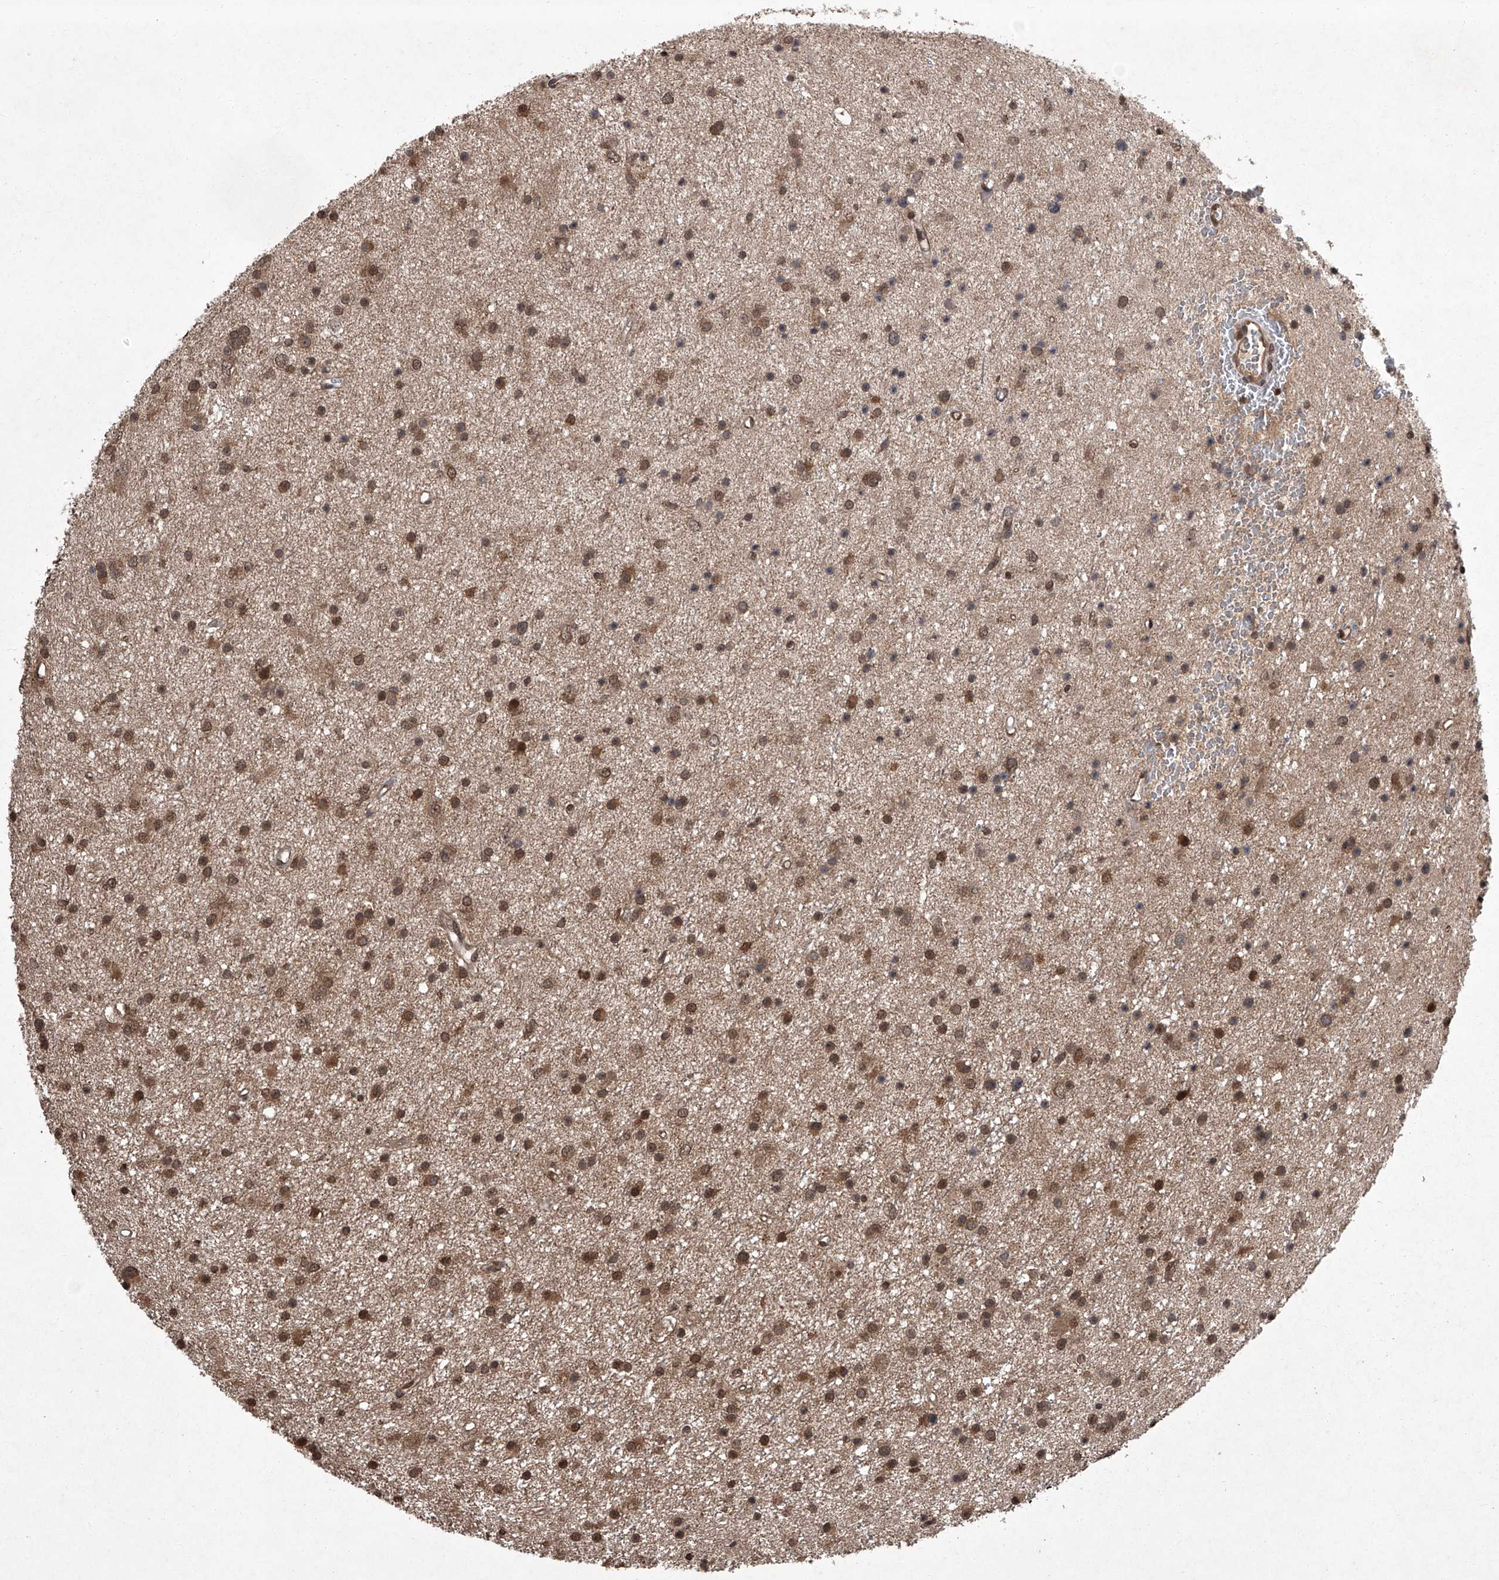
{"staining": {"intensity": "moderate", "quantity": ">75%", "location": "cytoplasmic/membranous,nuclear"}, "tissue": "glioma", "cell_type": "Tumor cells", "image_type": "cancer", "snomed": [{"axis": "morphology", "description": "Glioma, malignant, Low grade"}, {"axis": "topography", "description": "Cerebral cortex"}], "caption": "DAB (3,3'-diaminobenzidine) immunohistochemical staining of human malignant glioma (low-grade) displays moderate cytoplasmic/membranous and nuclear protein staining in approximately >75% of tumor cells. The staining is performed using DAB brown chromogen to label protein expression. The nuclei are counter-stained blue using hematoxylin.", "gene": "TSNAX", "patient": {"sex": "female", "age": 39}}